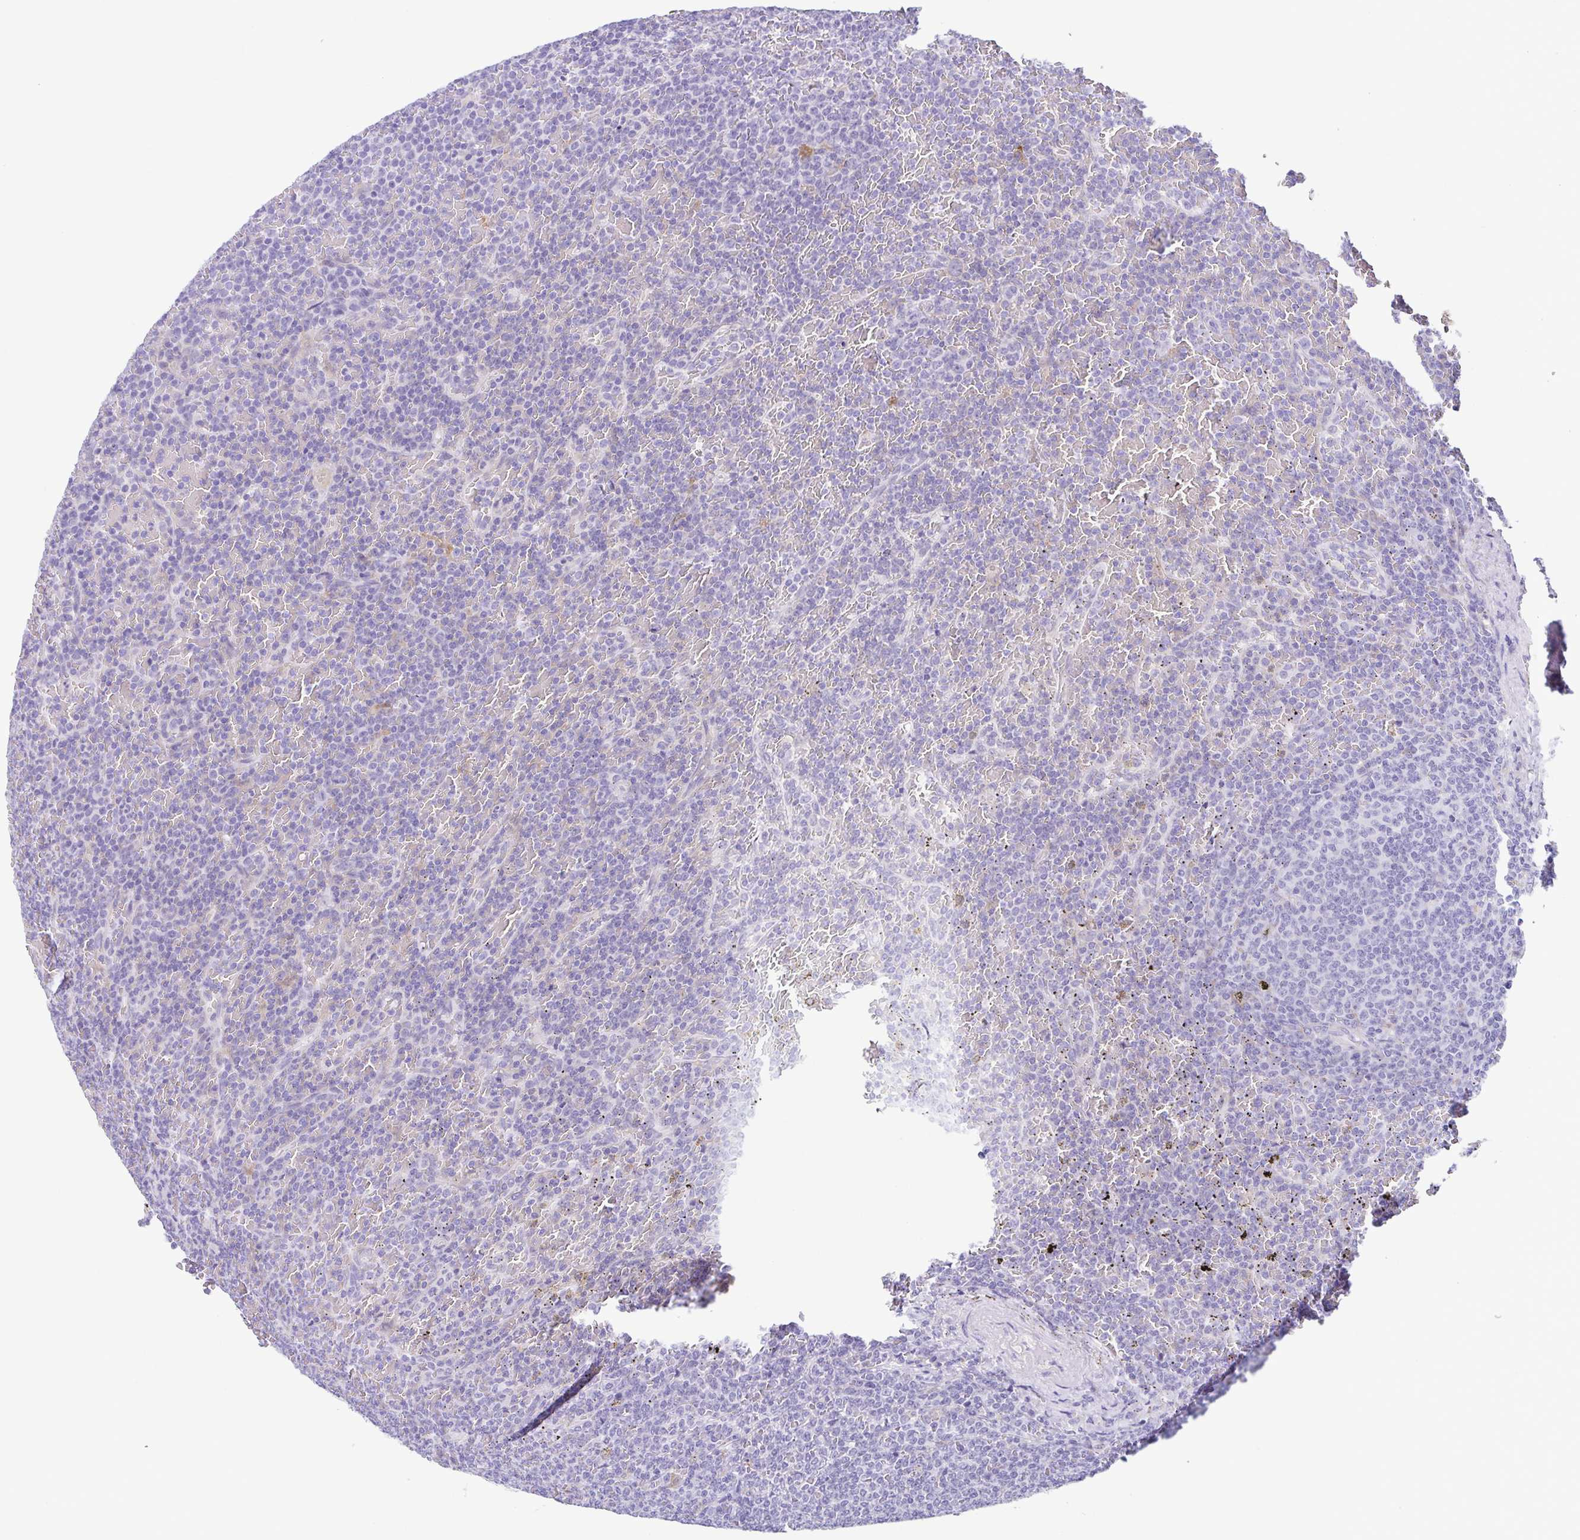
{"staining": {"intensity": "negative", "quantity": "none", "location": "none"}, "tissue": "lymphoma", "cell_type": "Tumor cells", "image_type": "cancer", "snomed": [{"axis": "morphology", "description": "Malignant lymphoma, non-Hodgkin's type, Low grade"}, {"axis": "topography", "description": "Spleen"}], "caption": "Protein analysis of malignant lymphoma, non-Hodgkin's type (low-grade) exhibits no significant staining in tumor cells.", "gene": "TERT", "patient": {"sex": "female", "age": 77}}